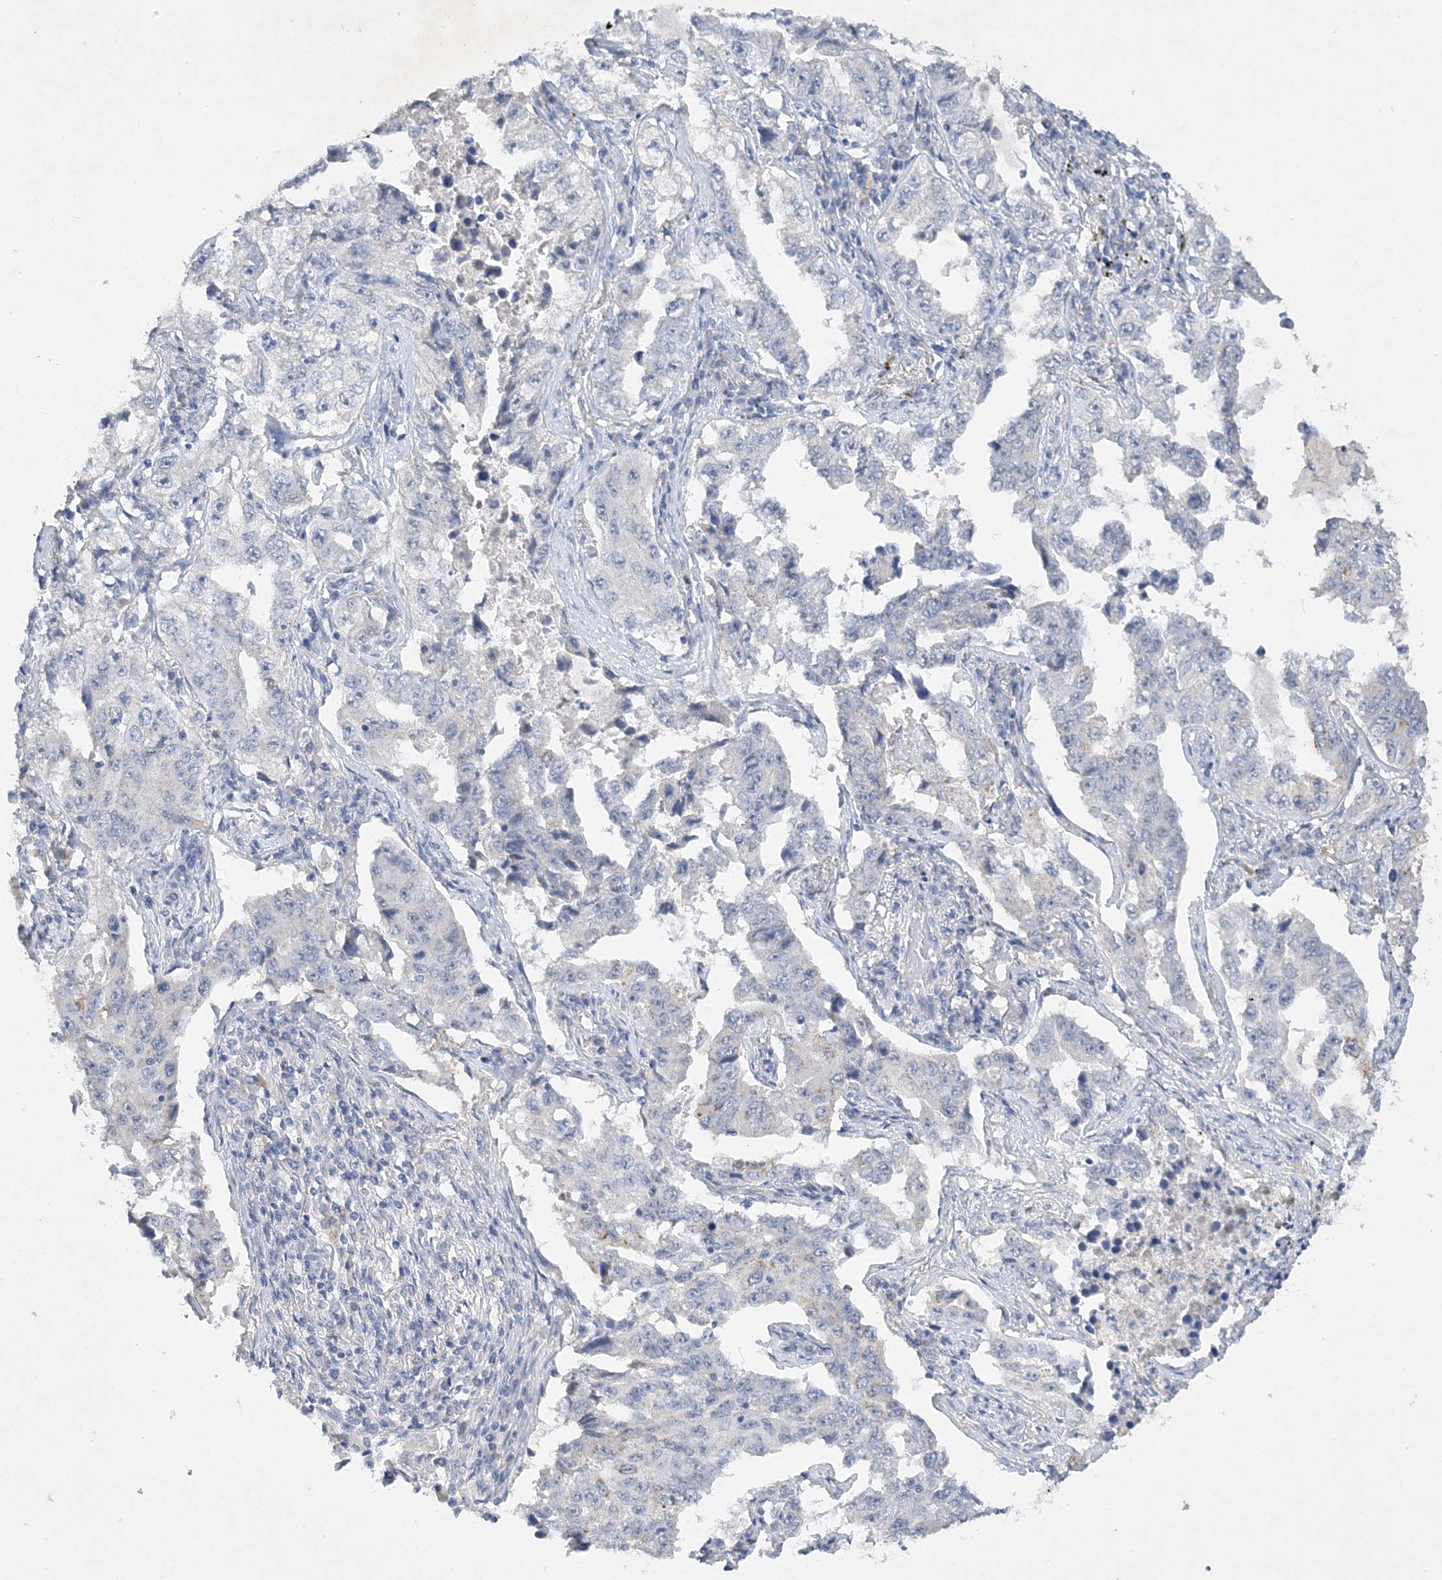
{"staining": {"intensity": "negative", "quantity": "none", "location": "none"}, "tissue": "lung cancer", "cell_type": "Tumor cells", "image_type": "cancer", "snomed": [{"axis": "morphology", "description": "Adenocarcinoma, NOS"}, {"axis": "topography", "description": "Lung"}], "caption": "This is an immunohistochemistry micrograph of lung adenocarcinoma. There is no expression in tumor cells.", "gene": "C11orf58", "patient": {"sex": "female", "age": 51}}